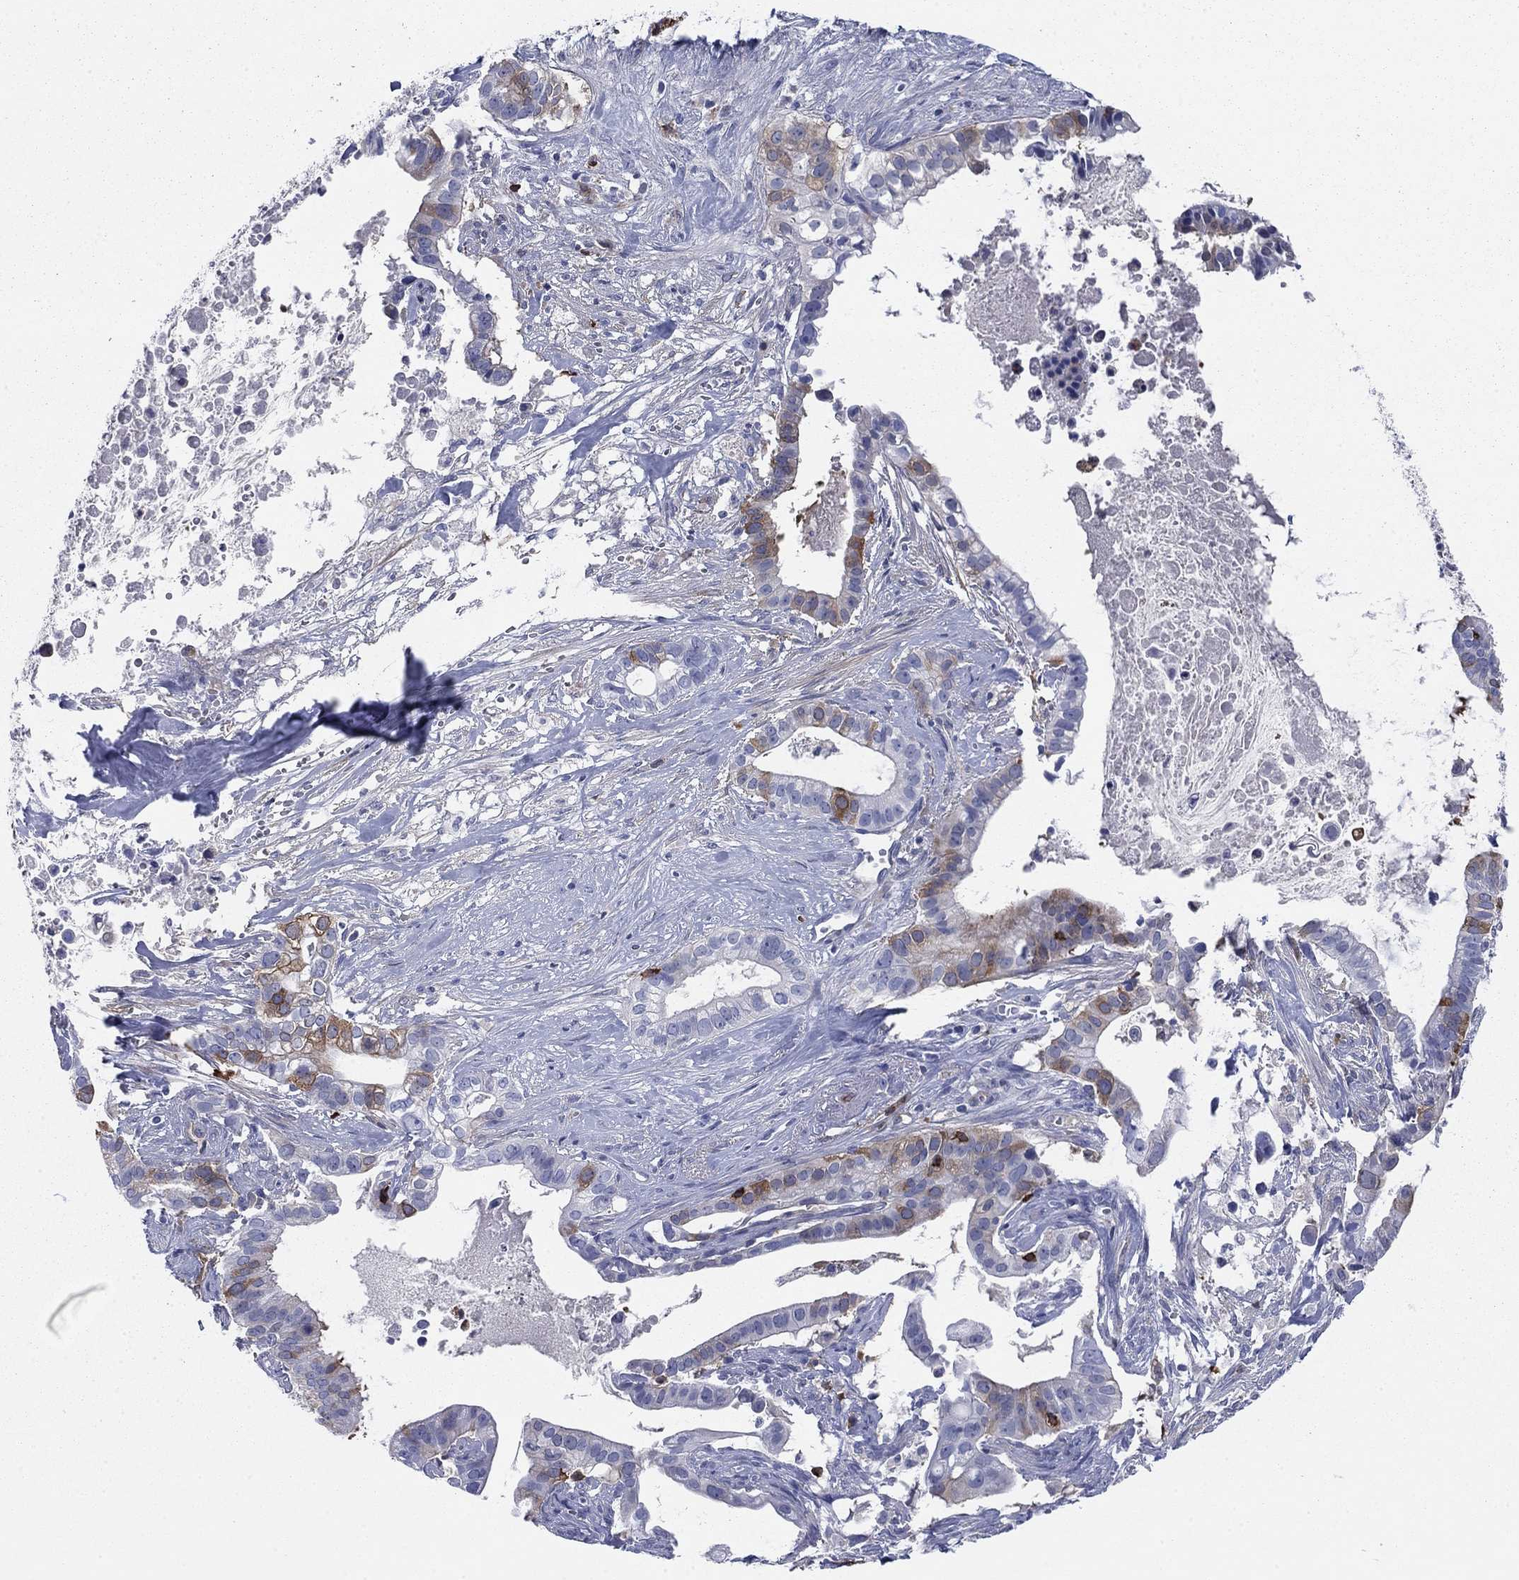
{"staining": {"intensity": "moderate", "quantity": "<25%", "location": "cytoplasmic/membranous"}, "tissue": "pancreatic cancer", "cell_type": "Tumor cells", "image_type": "cancer", "snomed": [{"axis": "morphology", "description": "Adenocarcinoma, NOS"}, {"axis": "topography", "description": "Pancreas"}], "caption": "A low amount of moderate cytoplasmic/membranous expression is appreciated in about <25% of tumor cells in pancreatic adenocarcinoma tissue.", "gene": "STMN1", "patient": {"sex": "male", "age": 61}}